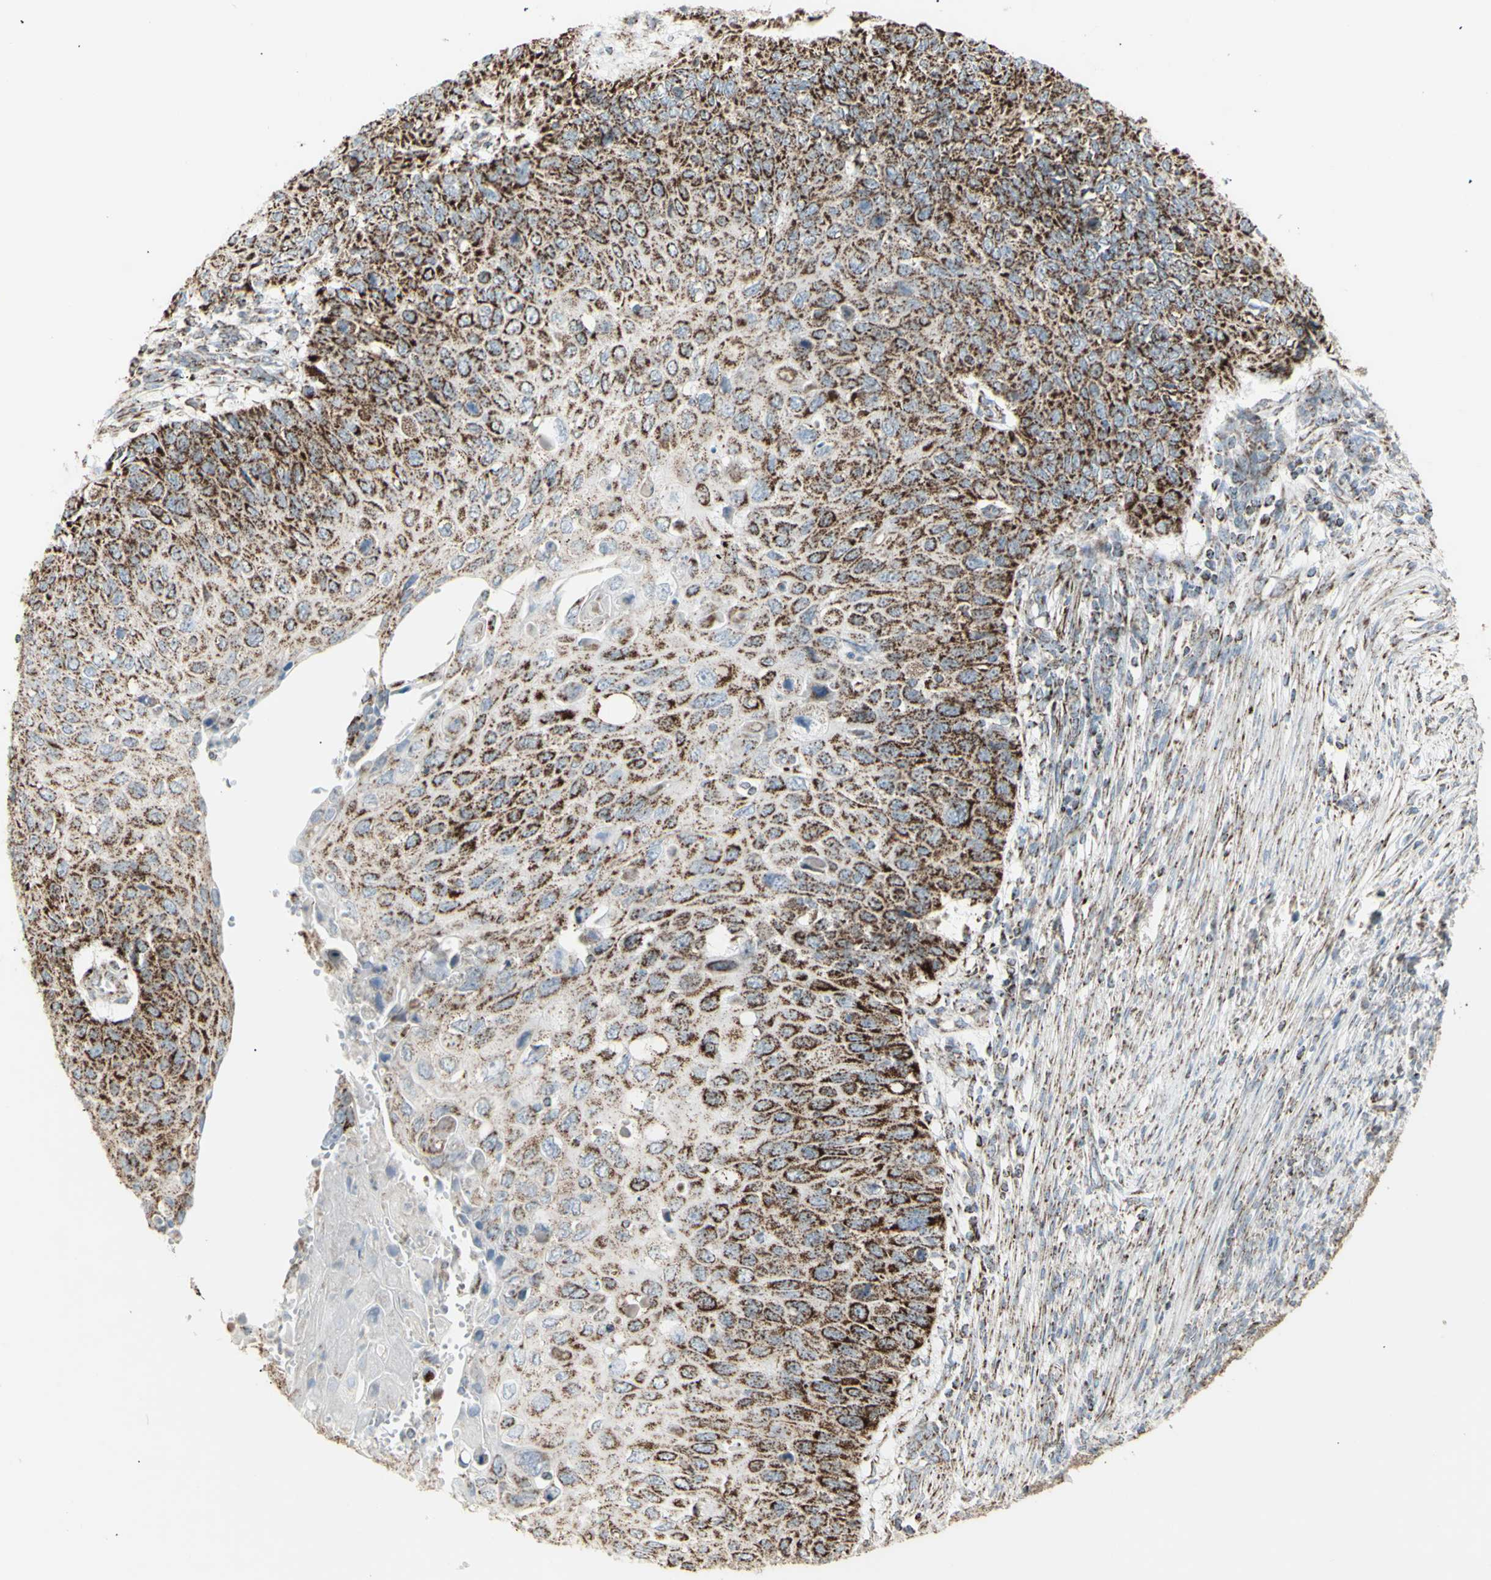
{"staining": {"intensity": "strong", "quantity": ">75%", "location": "cytoplasmic/membranous"}, "tissue": "cervical cancer", "cell_type": "Tumor cells", "image_type": "cancer", "snomed": [{"axis": "morphology", "description": "Squamous cell carcinoma, NOS"}, {"axis": "topography", "description": "Cervix"}], "caption": "The histopathology image displays immunohistochemical staining of cervical cancer (squamous cell carcinoma). There is strong cytoplasmic/membranous expression is seen in approximately >75% of tumor cells.", "gene": "PLGRKT", "patient": {"sex": "female", "age": 70}}